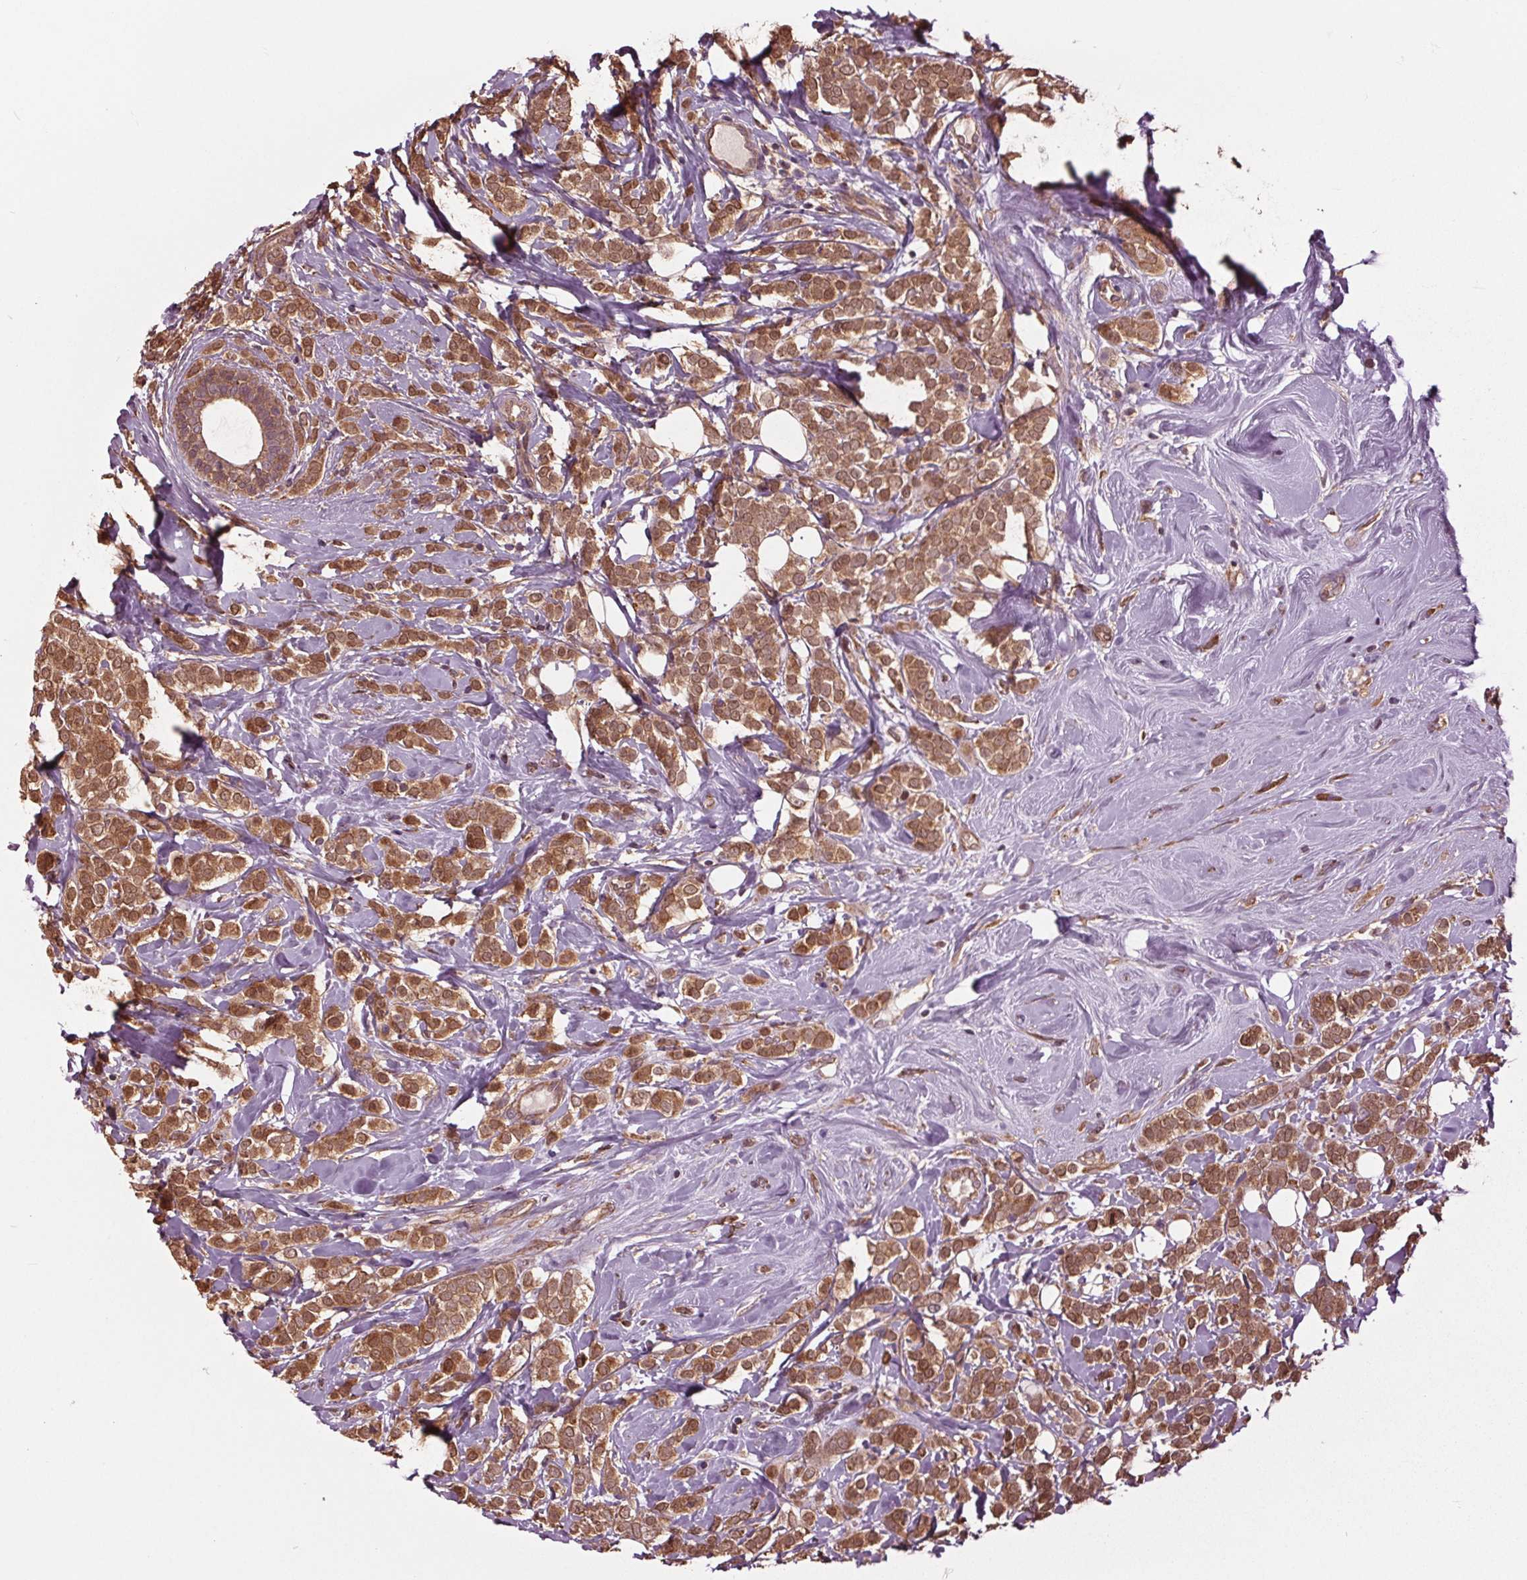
{"staining": {"intensity": "strong", "quantity": ">75%", "location": "cytoplasmic/membranous"}, "tissue": "breast cancer", "cell_type": "Tumor cells", "image_type": "cancer", "snomed": [{"axis": "morphology", "description": "Lobular carcinoma"}, {"axis": "topography", "description": "Breast"}], "caption": "IHC photomicrograph of lobular carcinoma (breast) stained for a protein (brown), which reveals high levels of strong cytoplasmic/membranous expression in about >75% of tumor cells.", "gene": "RNPEP", "patient": {"sex": "female", "age": 49}}